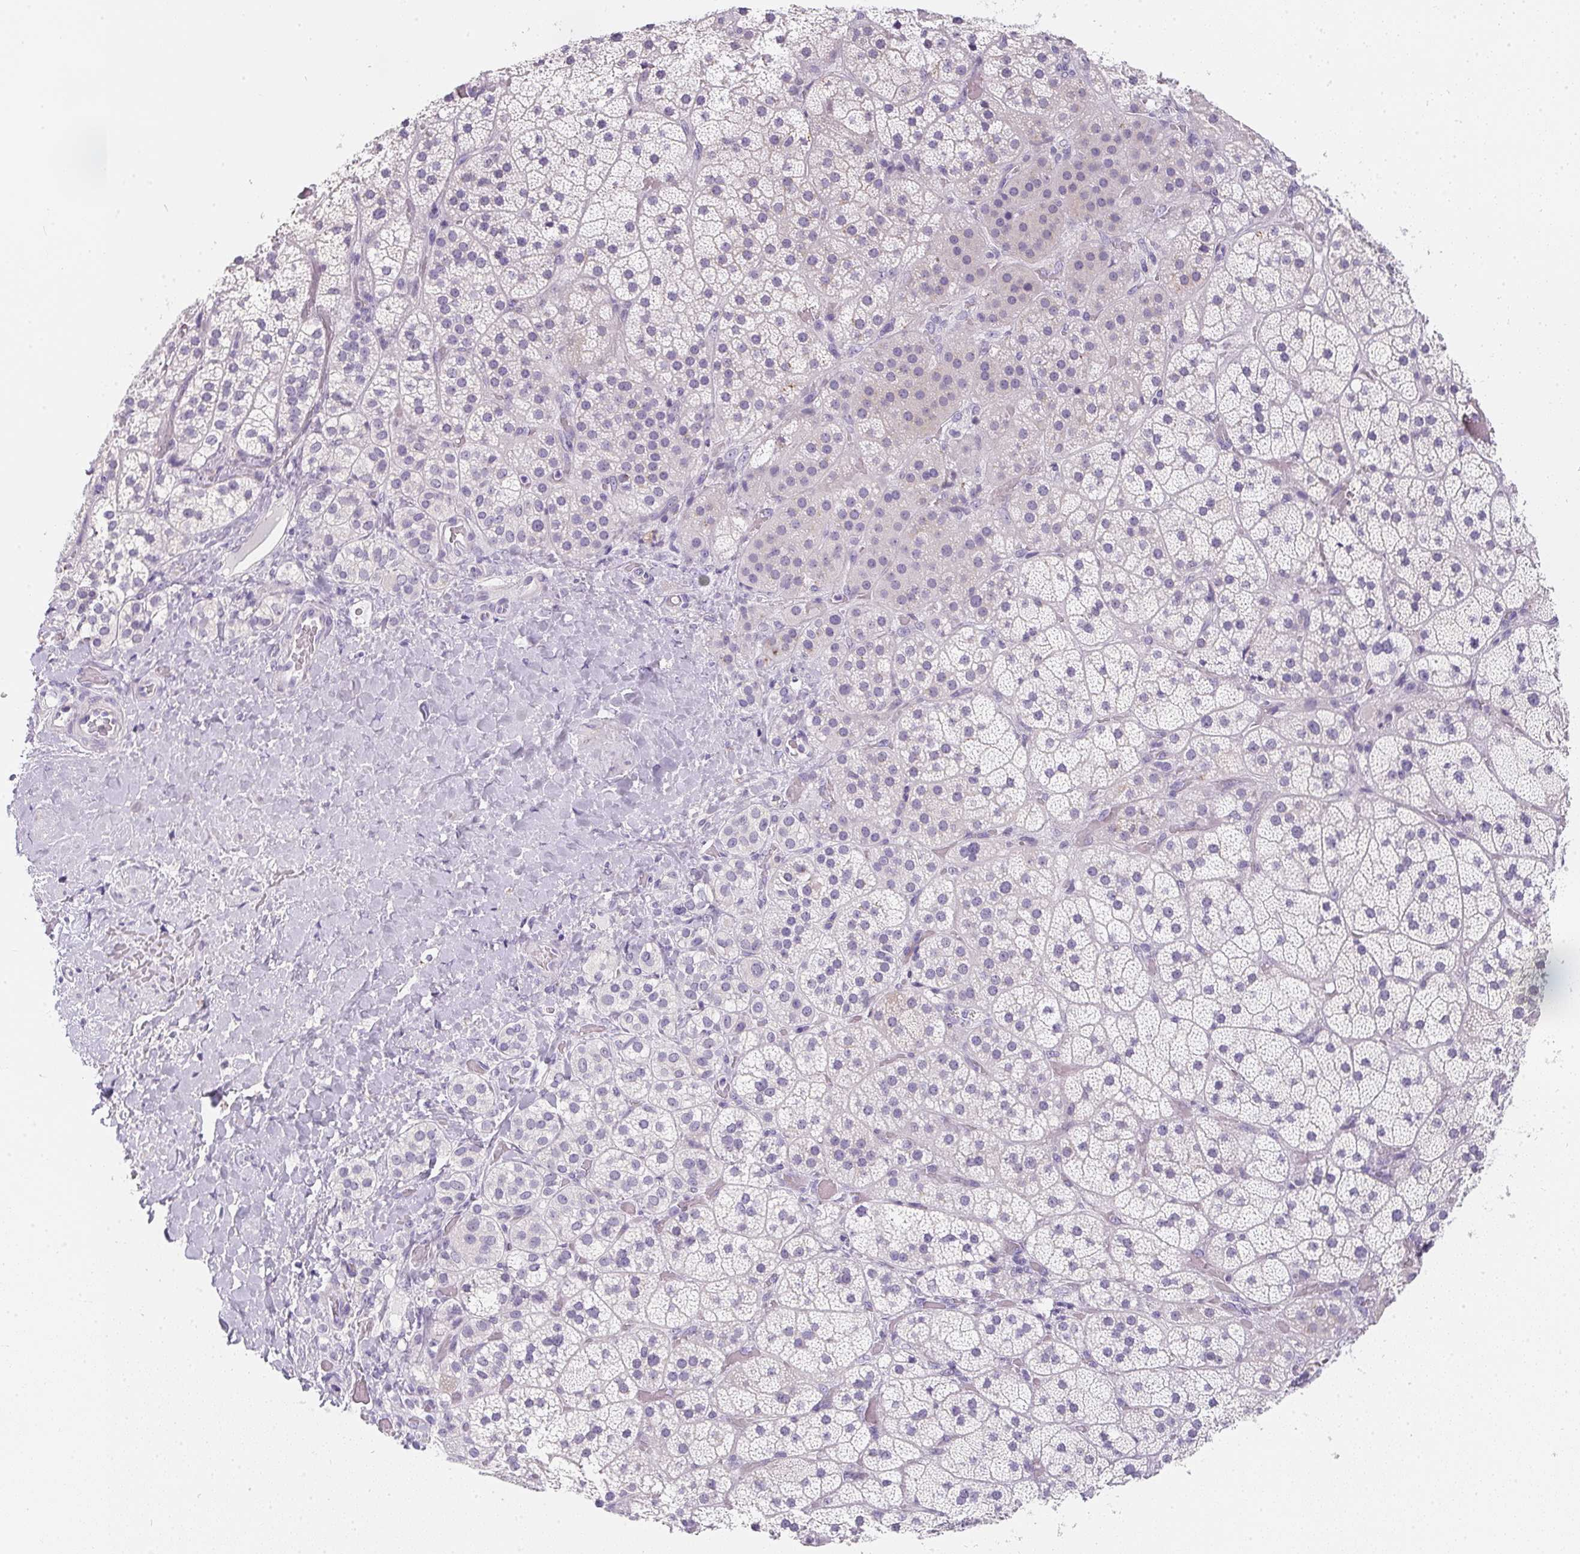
{"staining": {"intensity": "negative", "quantity": "none", "location": "none"}, "tissue": "adrenal gland", "cell_type": "Glandular cells", "image_type": "normal", "snomed": [{"axis": "morphology", "description": "Normal tissue, NOS"}, {"axis": "topography", "description": "Adrenal gland"}], "caption": "Immunohistochemical staining of benign human adrenal gland demonstrates no significant positivity in glandular cells.", "gene": "MAP1A", "patient": {"sex": "male", "age": 57}}